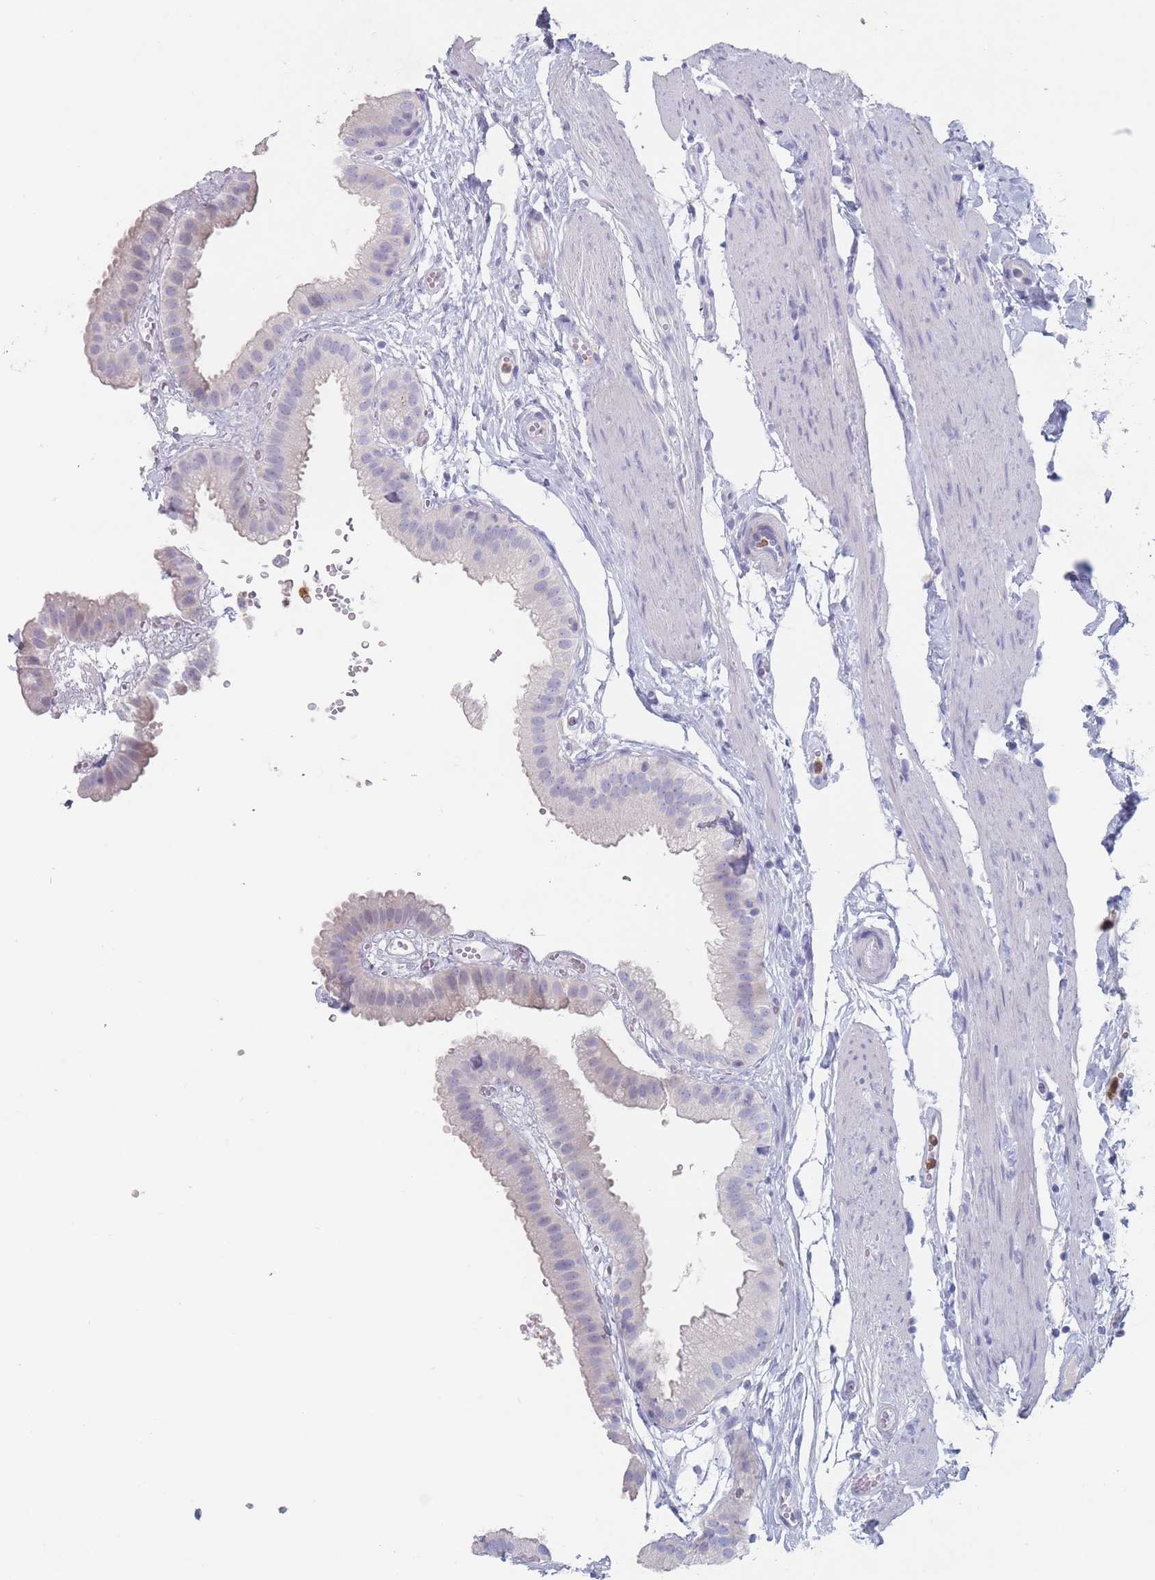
{"staining": {"intensity": "negative", "quantity": "none", "location": "none"}, "tissue": "gallbladder", "cell_type": "Glandular cells", "image_type": "normal", "snomed": [{"axis": "morphology", "description": "Normal tissue, NOS"}, {"axis": "topography", "description": "Gallbladder"}], "caption": "Immunohistochemistry (IHC) photomicrograph of benign gallbladder: gallbladder stained with DAB (3,3'-diaminobenzidine) displays no significant protein positivity in glandular cells.", "gene": "ATP1A3", "patient": {"sex": "female", "age": 61}}